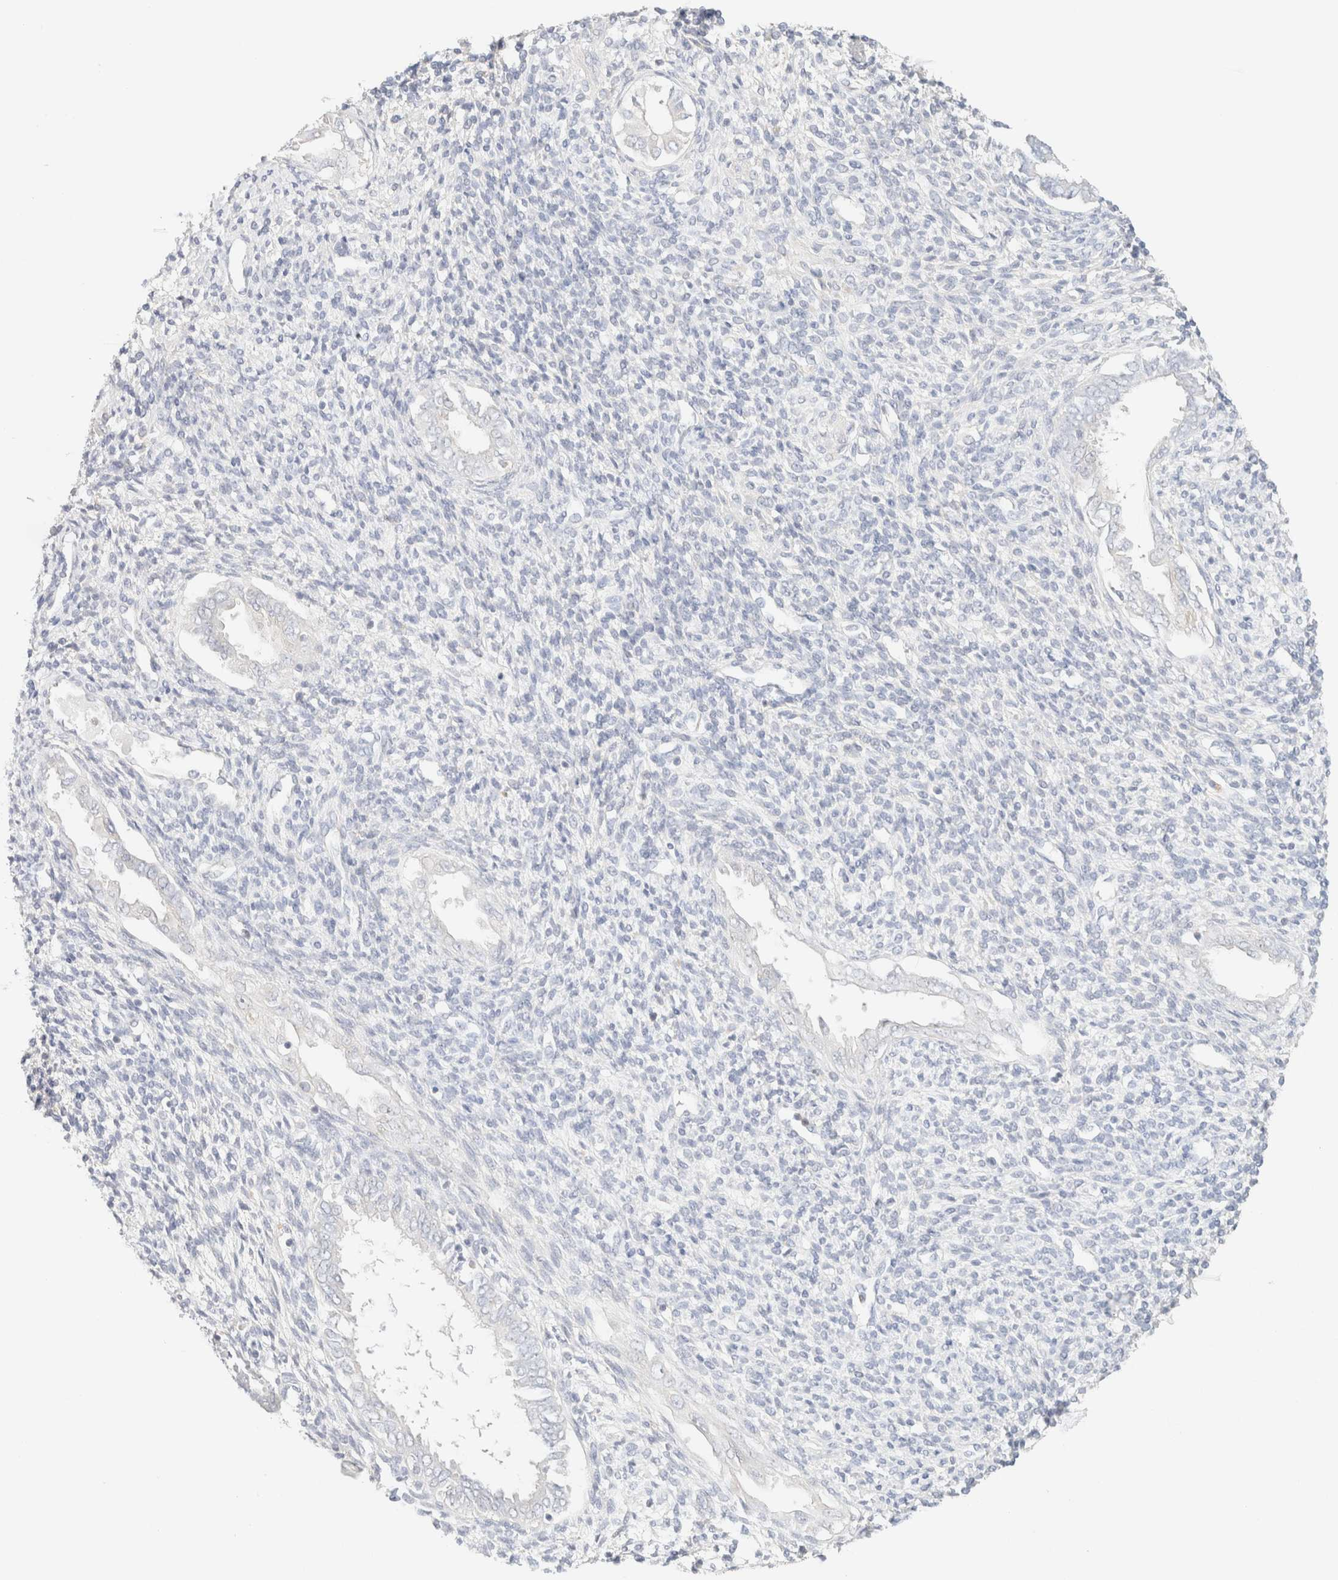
{"staining": {"intensity": "negative", "quantity": "none", "location": "none"}, "tissue": "endometrium", "cell_type": "Cells in endometrial stroma", "image_type": "normal", "snomed": [{"axis": "morphology", "description": "Normal tissue, NOS"}, {"axis": "topography", "description": "Endometrium"}], "caption": "Protein analysis of unremarkable endometrium reveals no significant staining in cells in endometrial stroma. (Stains: DAB (3,3'-diaminobenzidine) immunohistochemistry with hematoxylin counter stain, Microscopy: brightfield microscopy at high magnification).", "gene": "SARM1", "patient": {"sex": "female", "age": 66}}